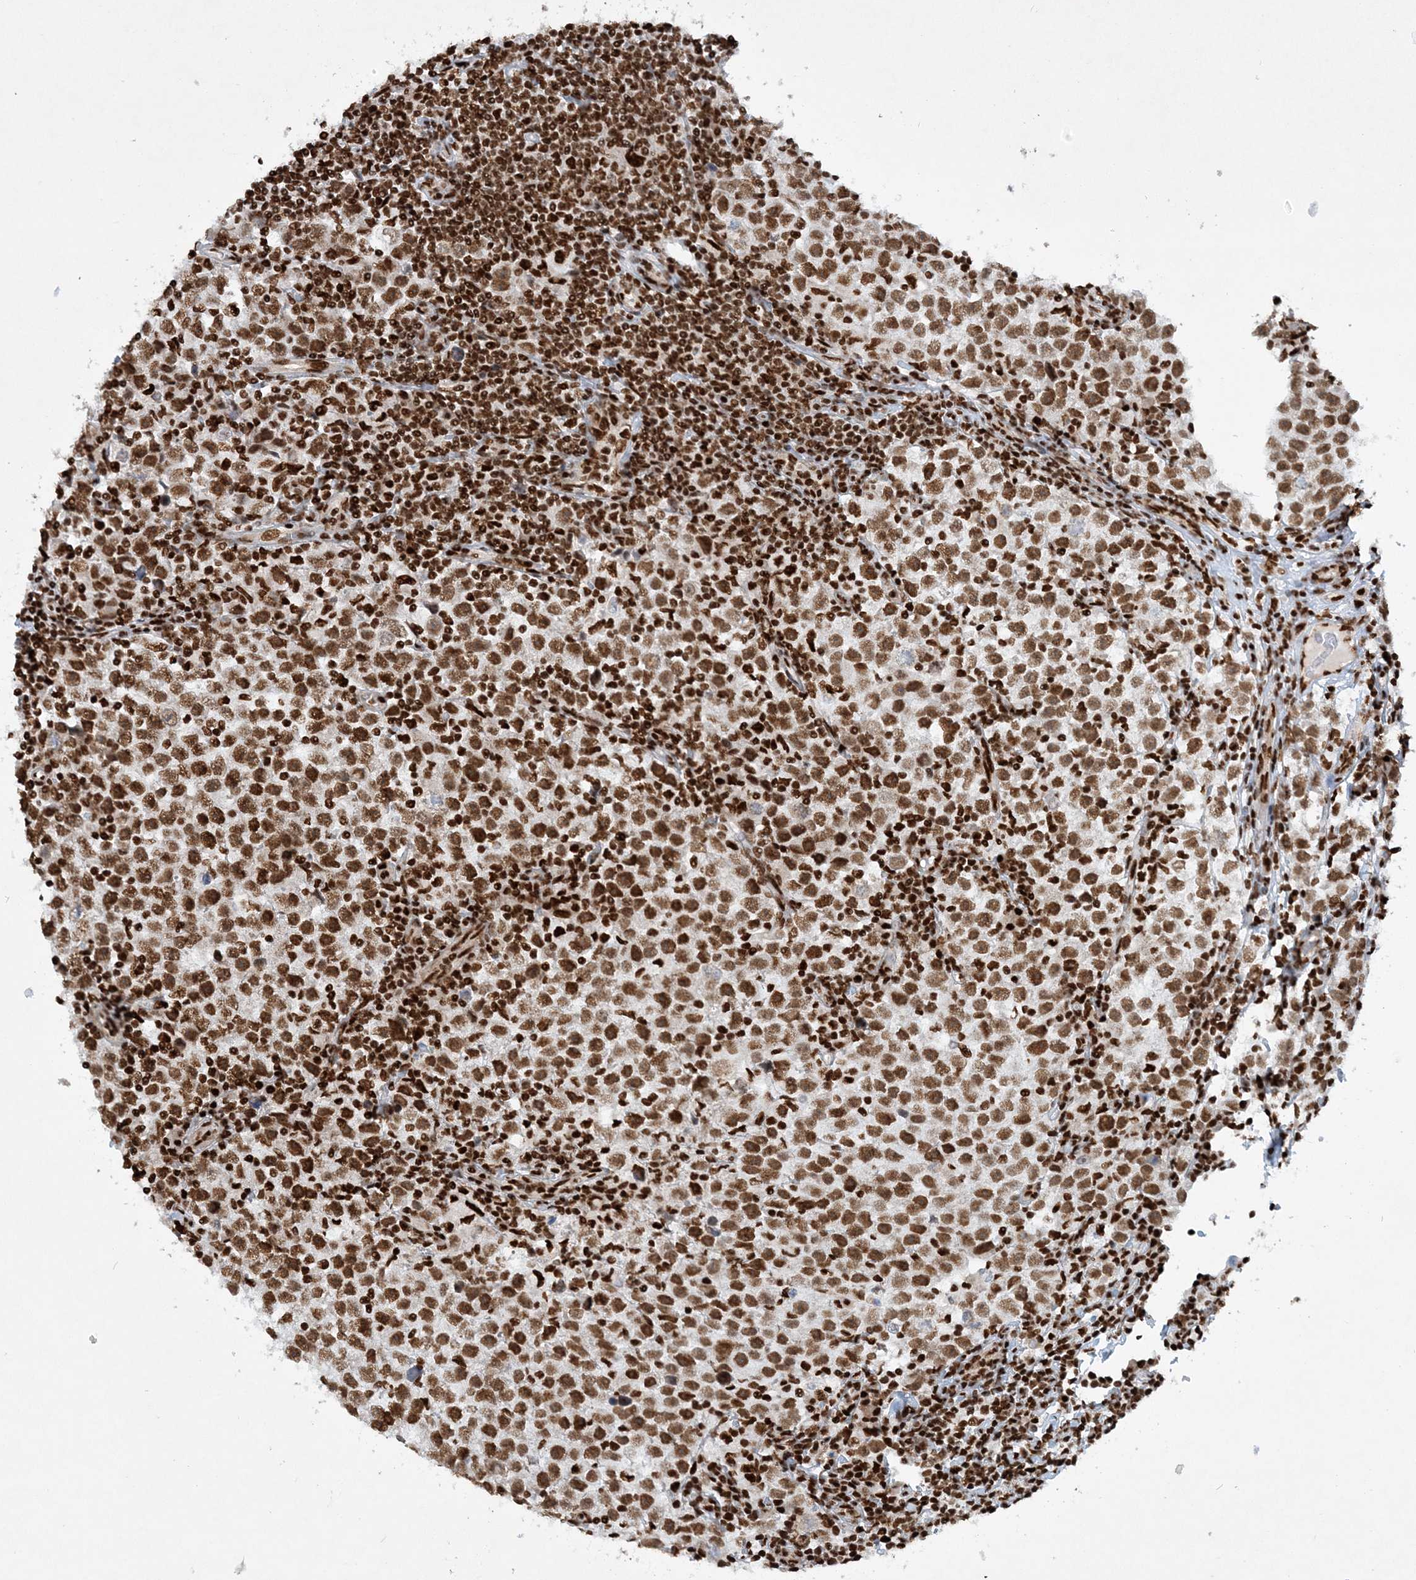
{"staining": {"intensity": "strong", "quantity": ">75%", "location": "nuclear"}, "tissue": "testis cancer", "cell_type": "Tumor cells", "image_type": "cancer", "snomed": [{"axis": "morphology", "description": "Normal tissue, NOS"}, {"axis": "morphology", "description": "Seminoma, NOS"}, {"axis": "topography", "description": "Testis"}], "caption": "An image of seminoma (testis) stained for a protein exhibits strong nuclear brown staining in tumor cells.", "gene": "DELE1", "patient": {"sex": "male", "age": 43}}